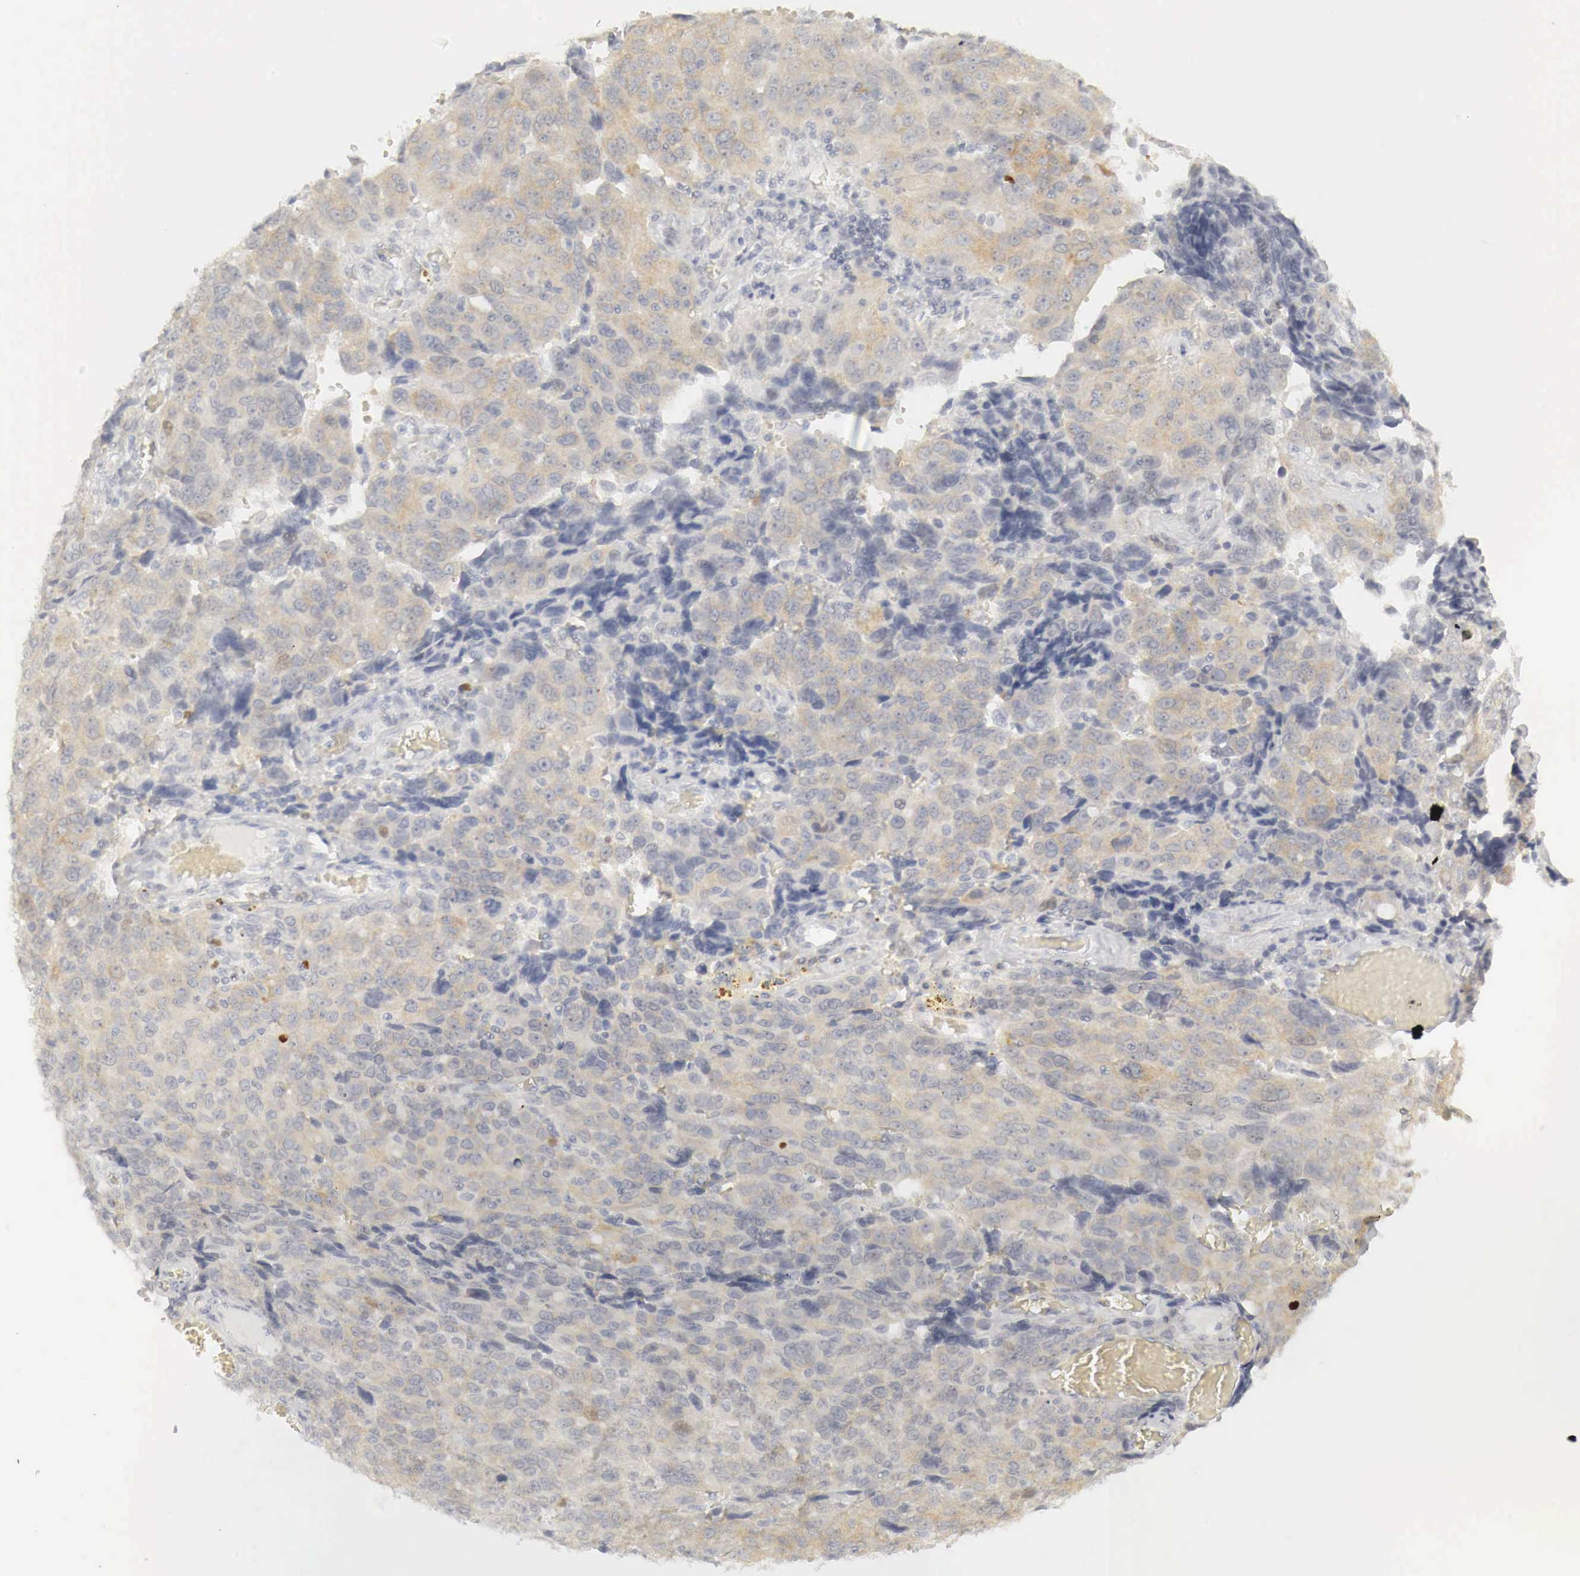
{"staining": {"intensity": "weak", "quantity": "25%-75%", "location": "cytoplasmic/membranous"}, "tissue": "ovarian cancer", "cell_type": "Tumor cells", "image_type": "cancer", "snomed": [{"axis": "morphology", "description": "Carcinoma, endometroid"}, {"axis": "topography", "description": "Ovary"}], "caption": "Ovarian endometroid carcinoma stained for a protein (brown) exhibits weak cytoplasmic/membranous positive positivity in approximately 25%-75% of tumor cells.", "gene": "TP63", "patient": {"sex": "female", "age": 75}}